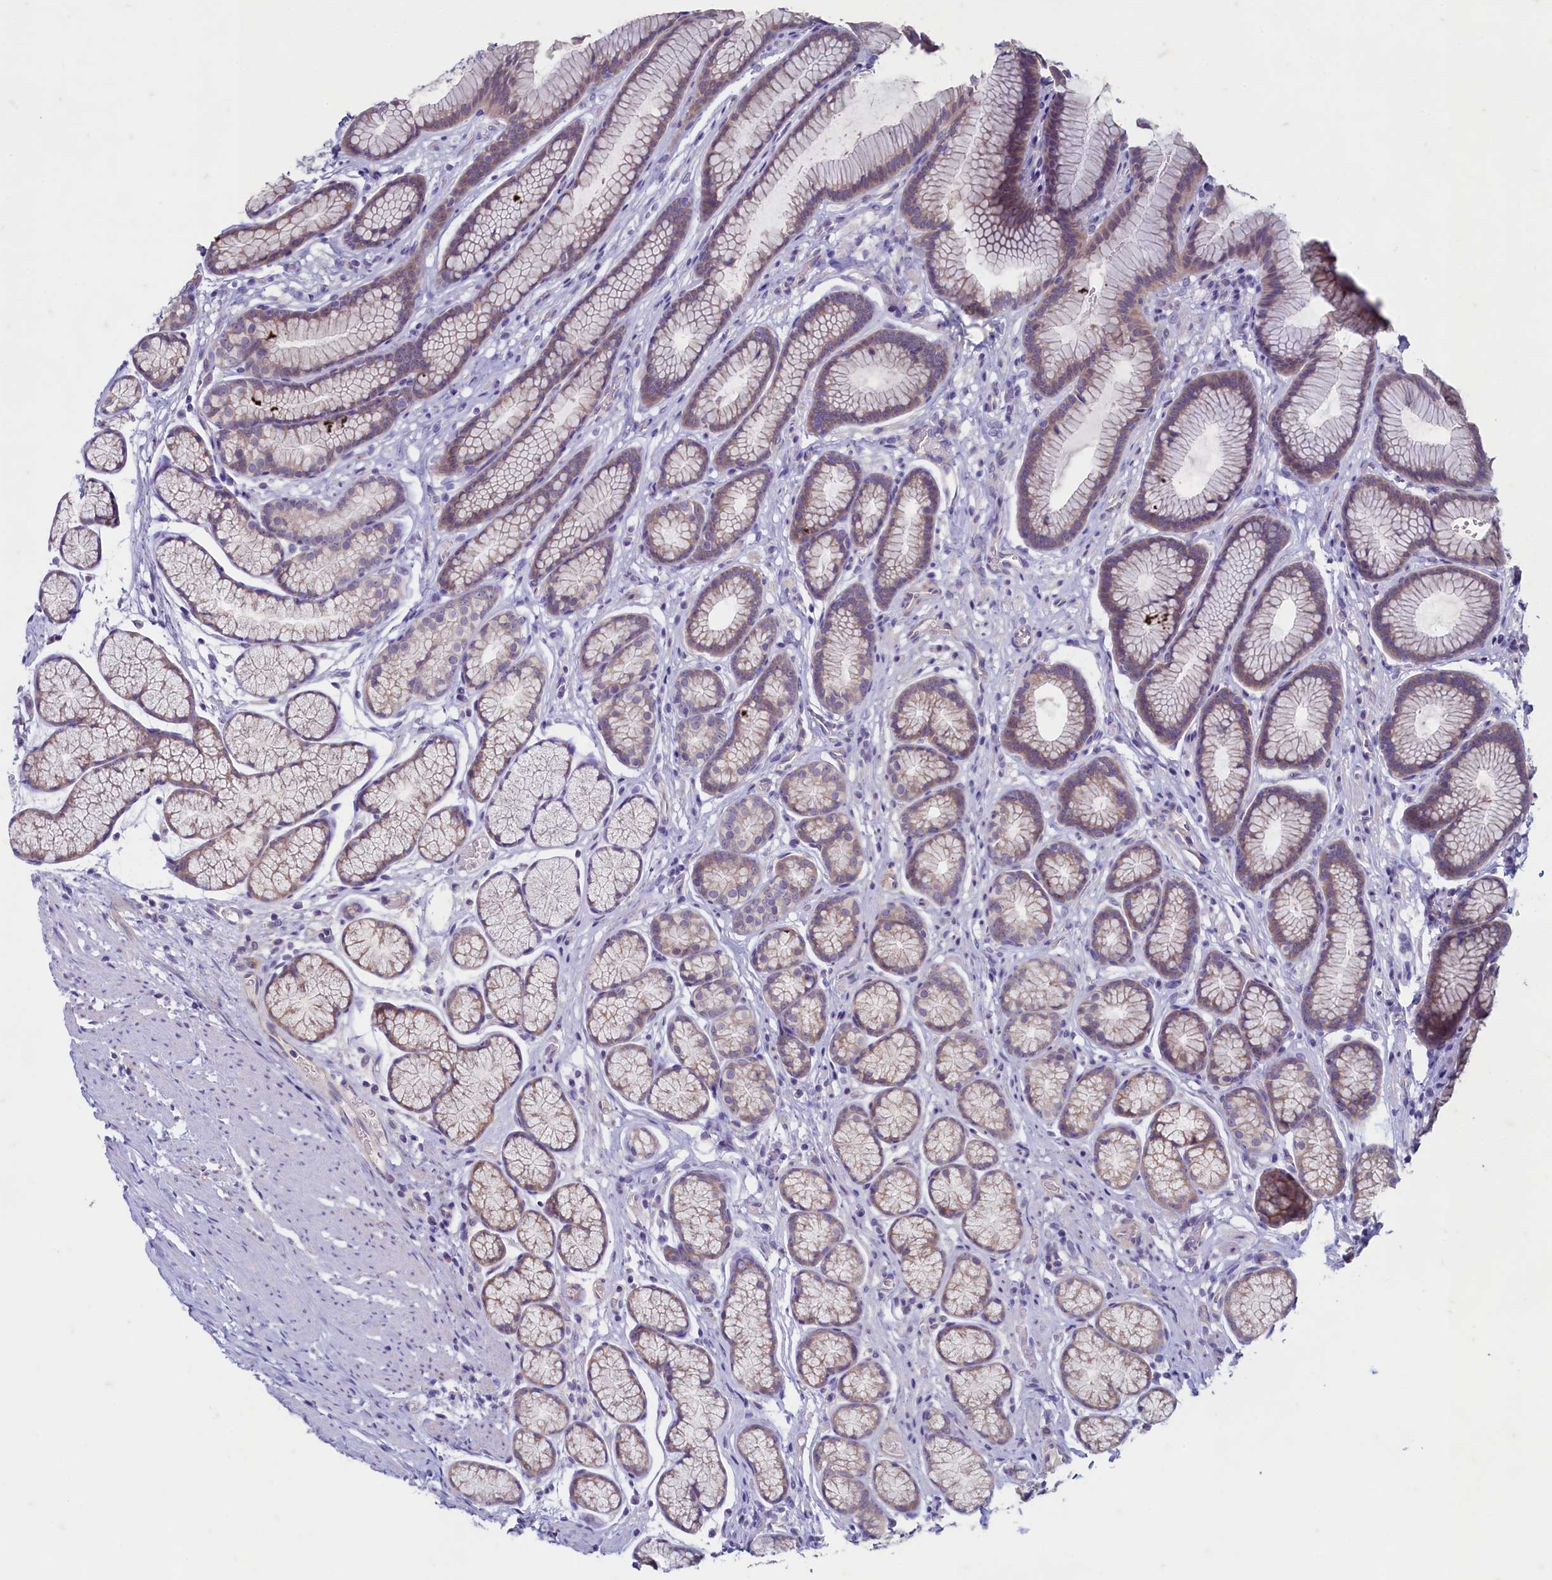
{"staining": {"intensity": "moderate", "quantity": "25%-75%", "location": "cytoplasmic/membranous"}, "tissue": "stomach", "cell_type": "Glandular cells", "image_type": "normal", "snomed": [{"axis": "morphology", "description": "Normal tissue, NOS"}, {"axis": "topography", "description": "Stomach"}], "caption": "Human stomach stained with a brown dye reveals moderate cytoplasmic/membranous positive staining in about 25%-75% of glandular cells.", "gene": "MAP1LC3A", "patient": {"sex": "male", "age": 42}}